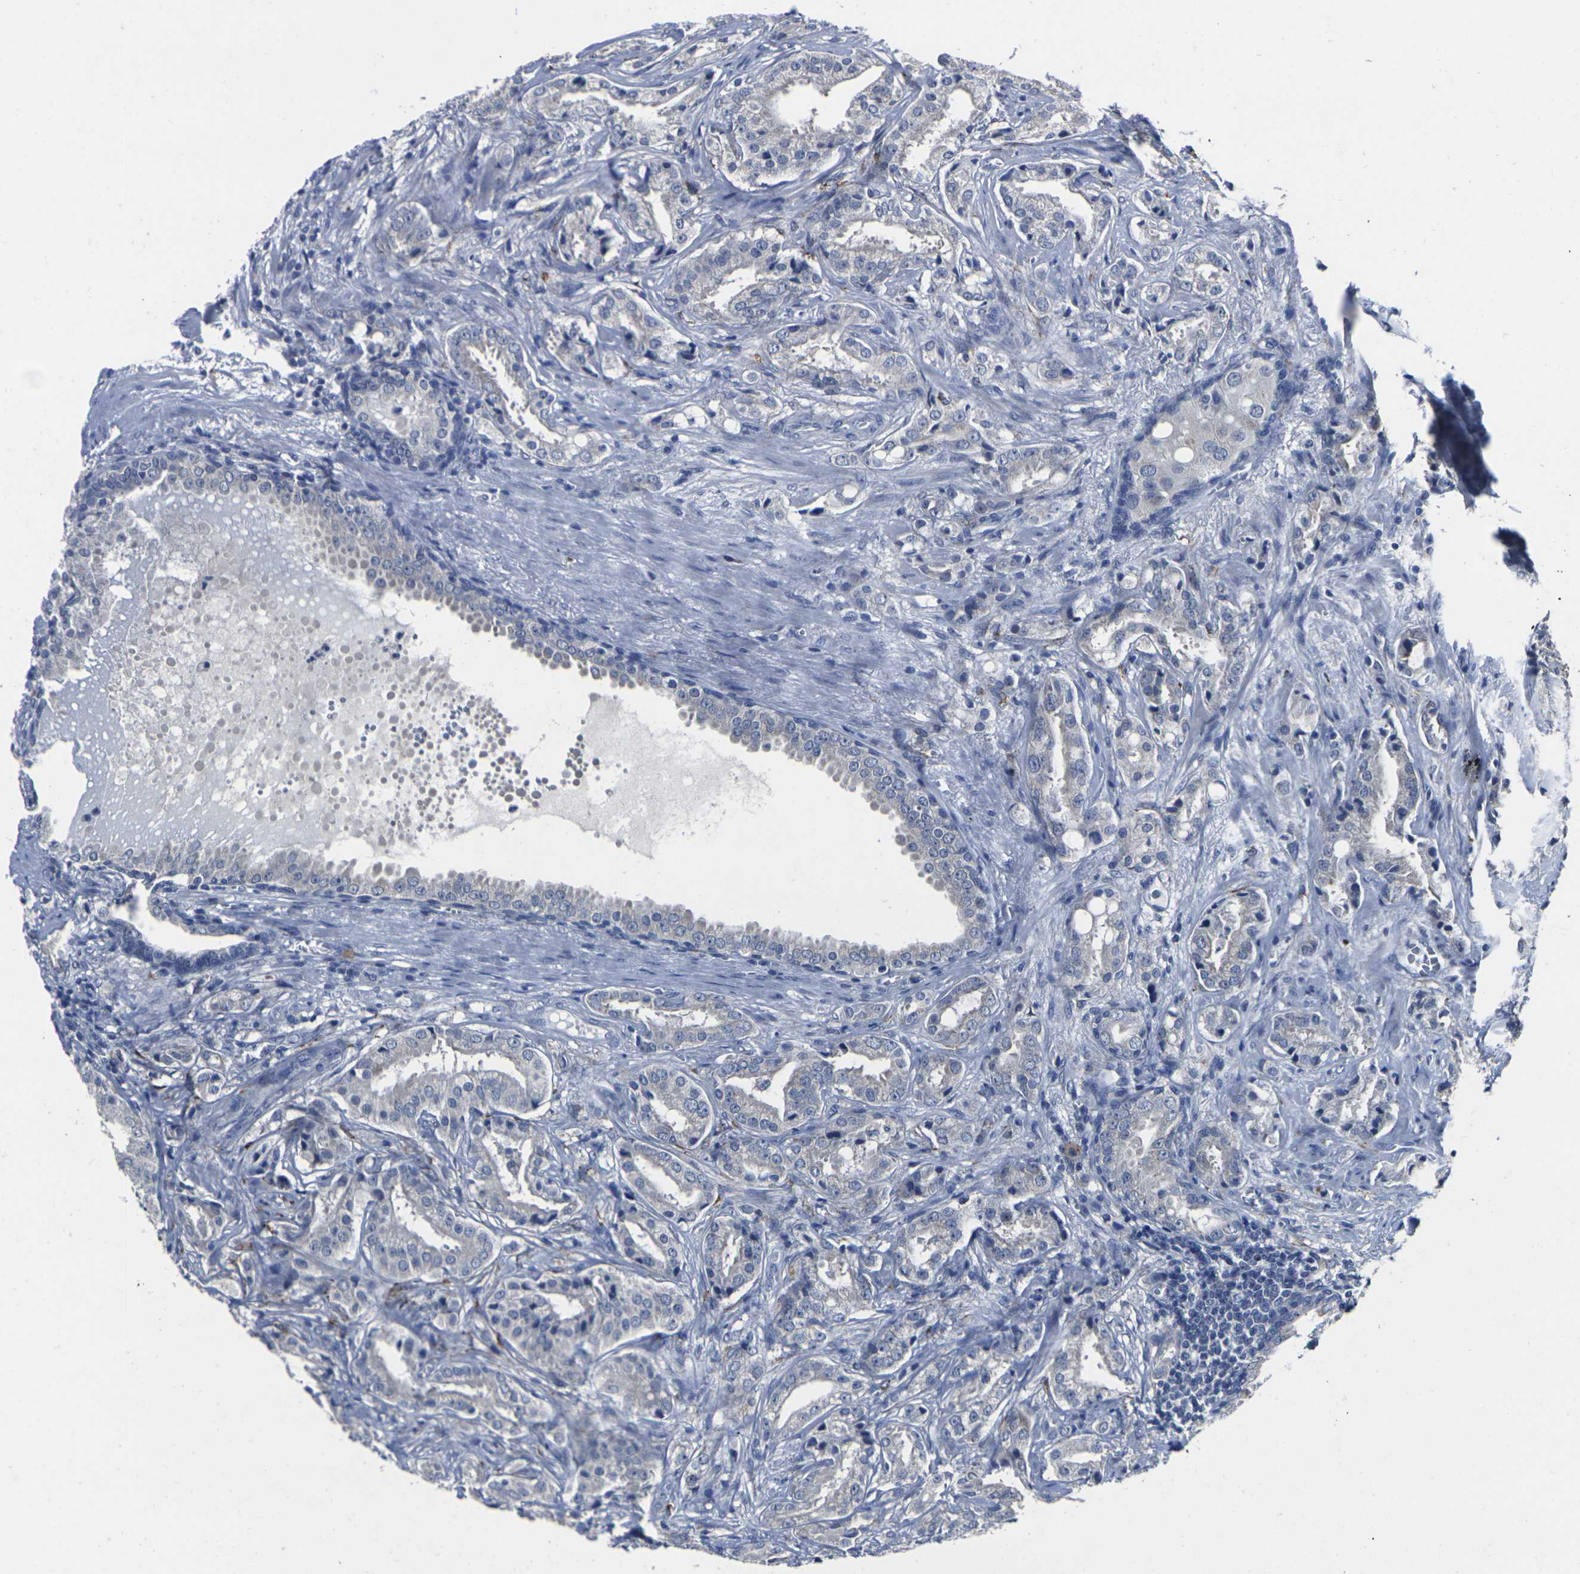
{"staining": {"intensity": "negative", "quantity": "none", "location": "none"}, "tissue": "prostate cancer", "cell_type": "Tumor cells", "image_type": "cancer", "snomed": [{"axis": "morphology", "description": "Adenocarcinoma, High grade"}, {"axis": "topography", "description": "Prostate"}], "caption": "This is a image of IHC staining of prostate high-grade adenocarcinoma, which shows no staining in tumor cells. Brightfield microscopy of immunohistochemistry (IHC) stained with DAB (brown) and hematoxylin (blue), captured at high magnification.", "gene": "CYP2C8", "patient": {"sex": "male", "age": 64}}